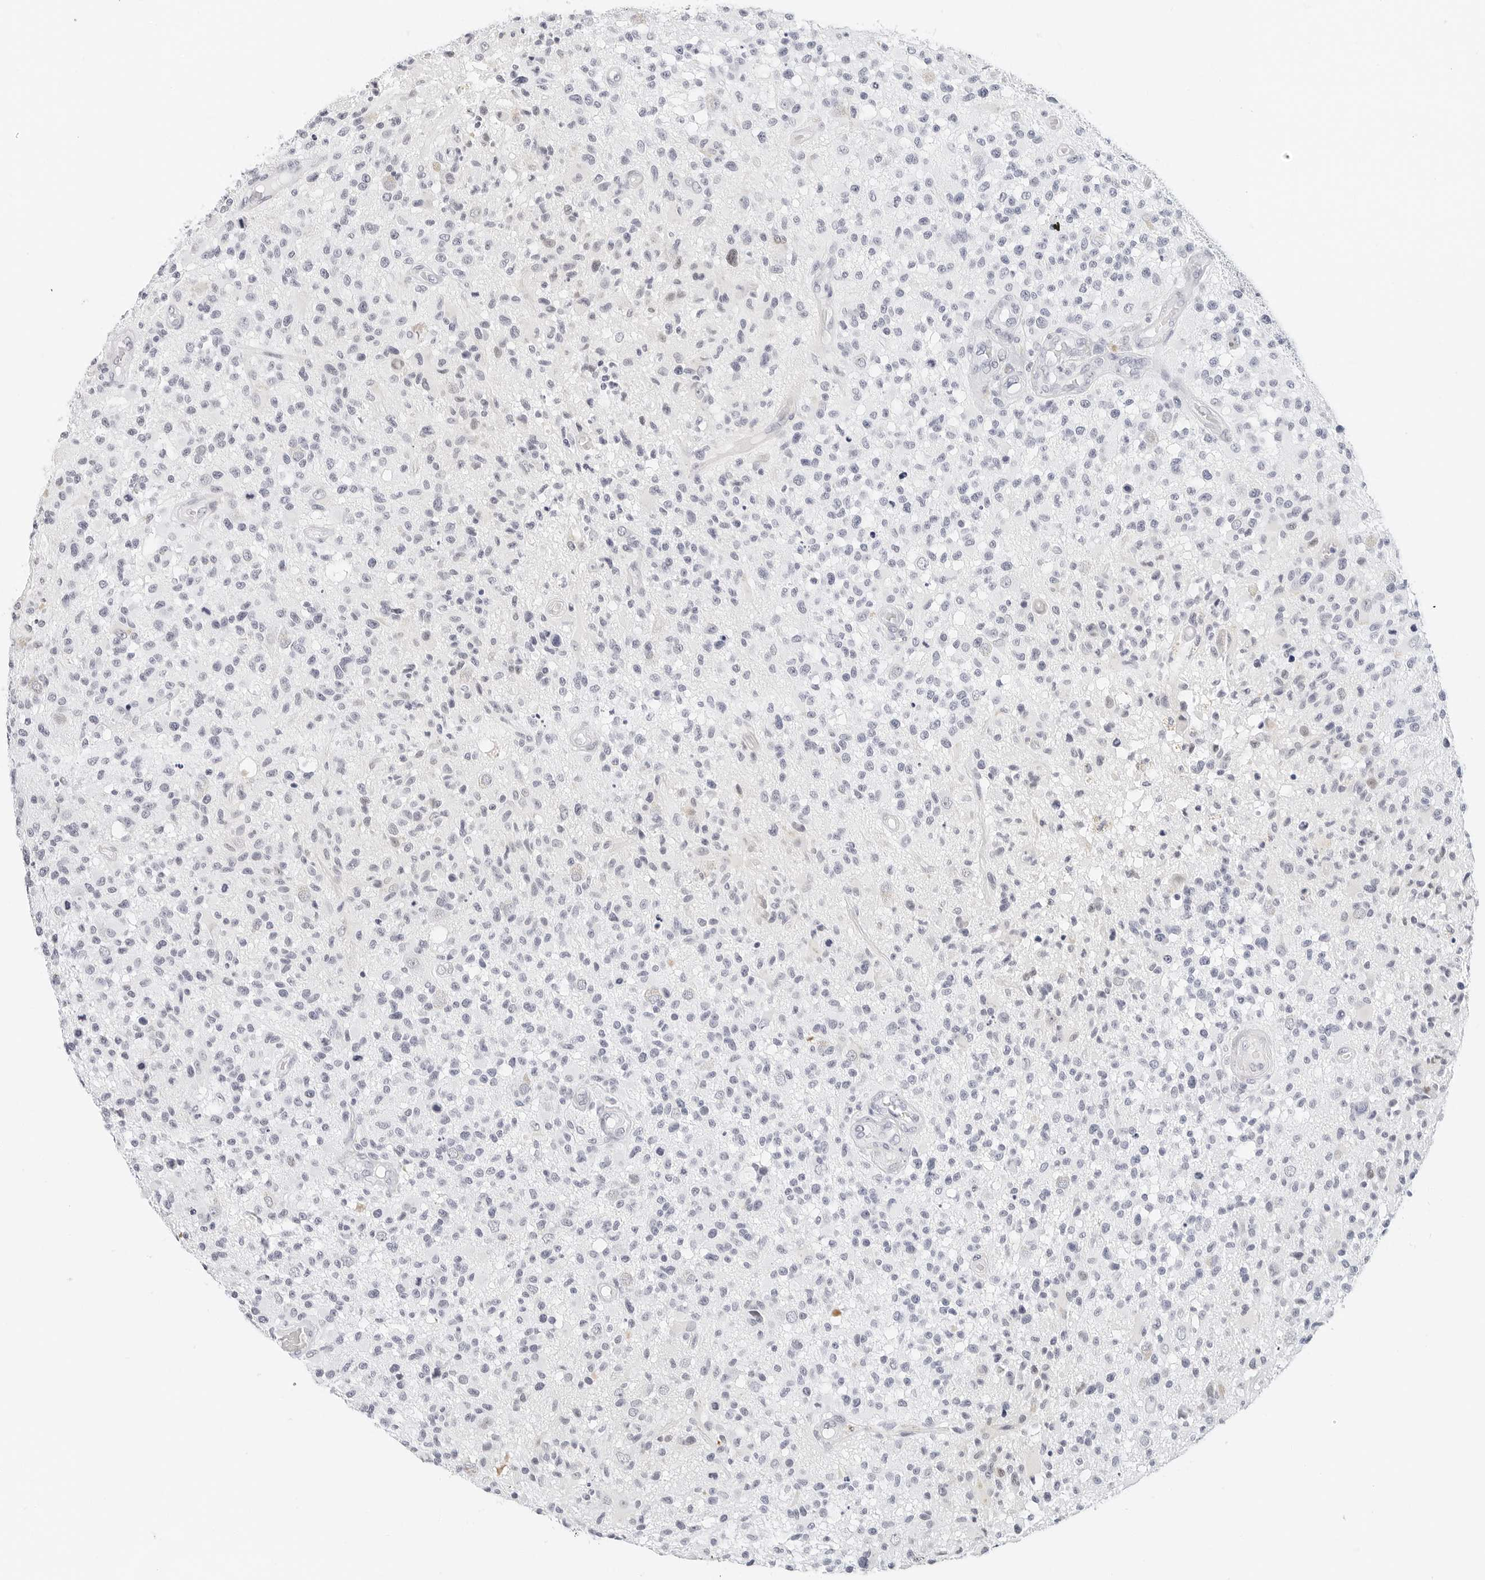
{"staining": {"intensity": "negative", "quantity": "none", "location": "none"}, "tissue": "glioma", "cell_type": "Tumor cells", "image_type": "cancer", "snomed": [{"axis": "morphology", "description": "Glioma, malignant, High grade"}, {"axis": "morphology", "description": "Glioblastoma, NOS"}, {"axis": "topography", "description": "Brain"}], "caption": "Glioblastoma was stained to show a protein in brown. There is no significant positivity in tumor cells.", "gene": "CD22", "patient": {"sex": "male", "age": 60}}